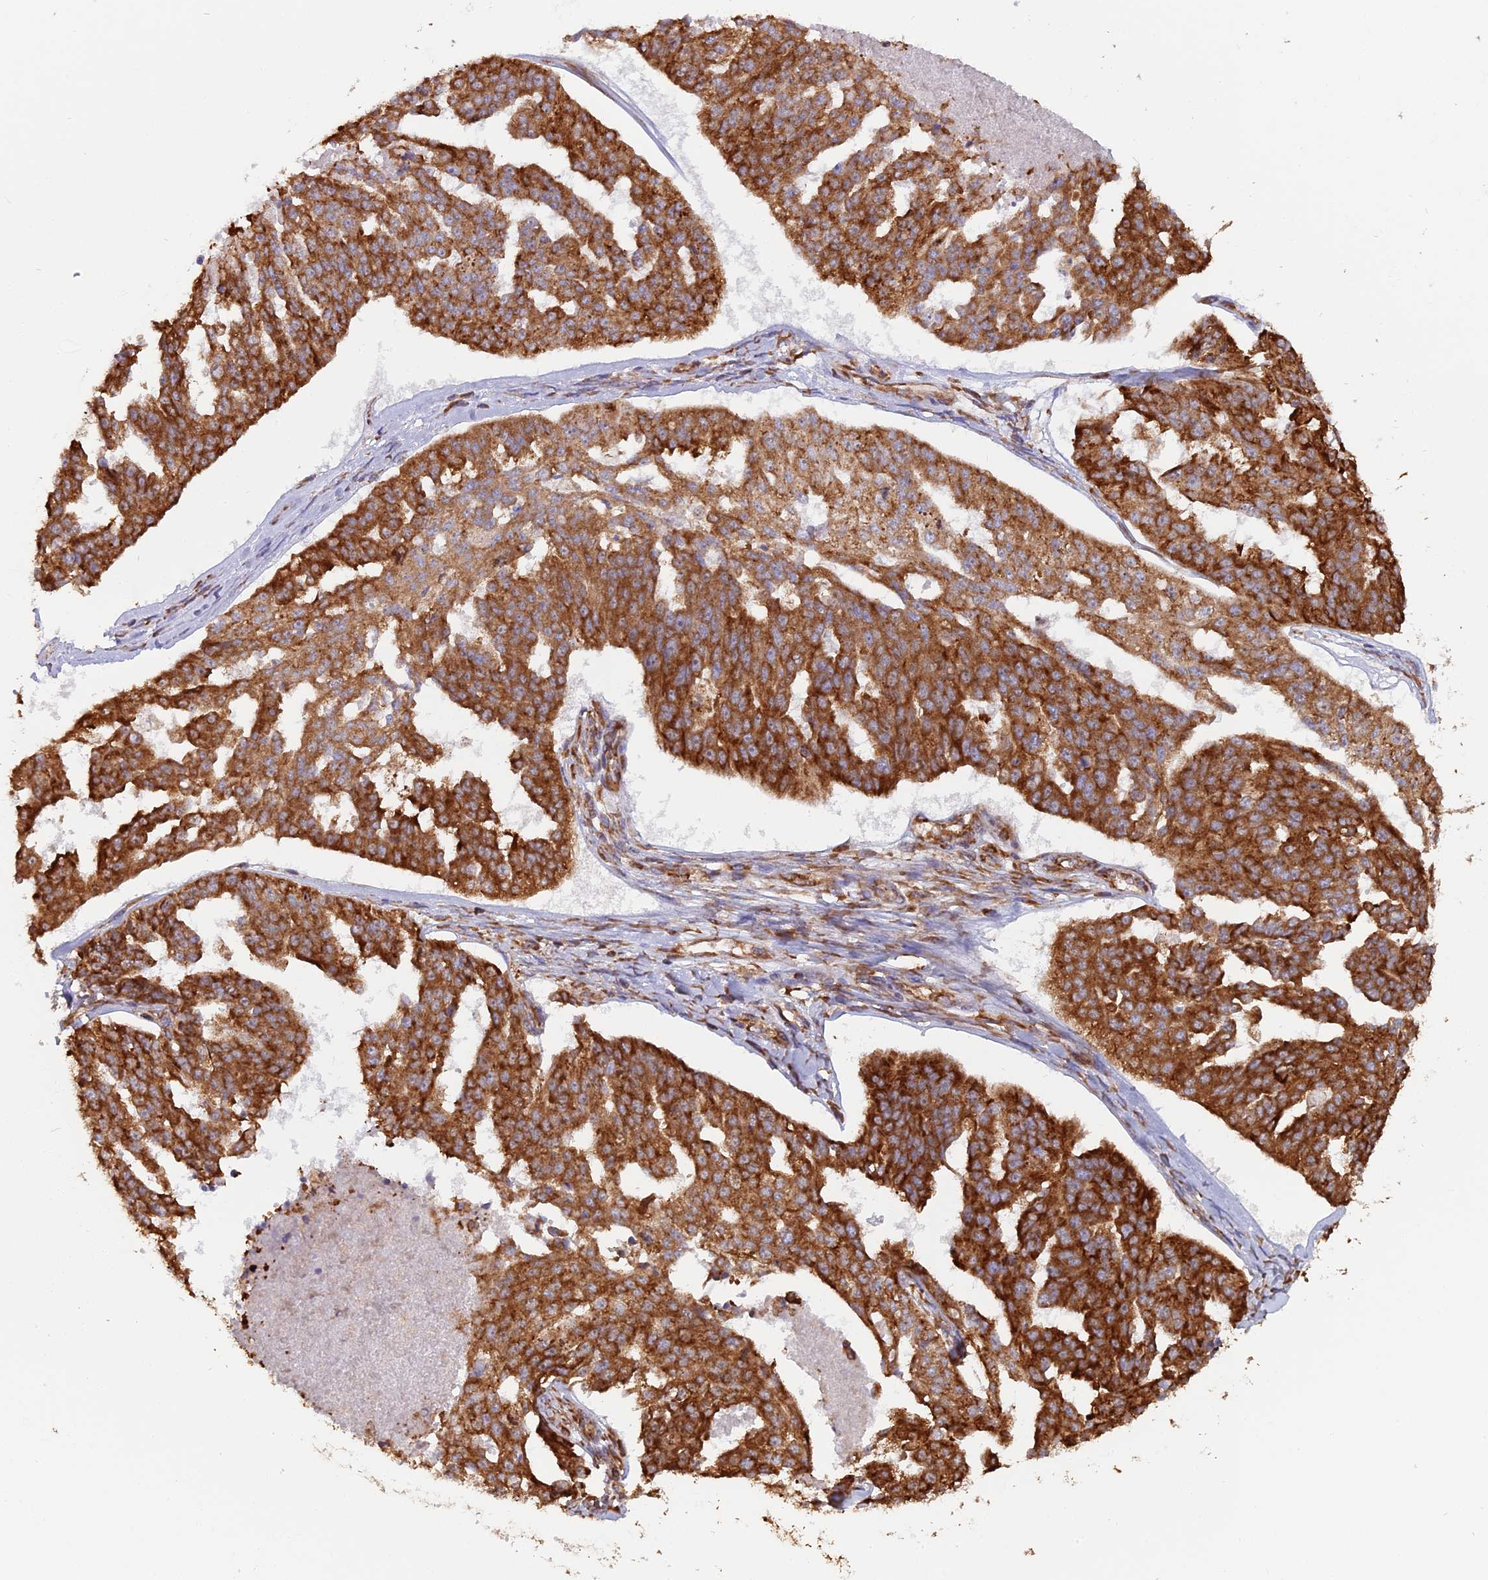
{"staining": {"intensity": "strong", "quantity": ">75%", "location": "cytoplasmic/membranous"}, "tissue": "ovarian cancer", "cell_type": "Tumor cells", "image_type": "cancer", "snomed": [{"axis": "morphology", "description": "Cystadenocarcinoma, serous, NOS"}, {"axis": "topography", "description": "Ovary"}], "caption": "IHC of human ovarian serous cystadenocarcinoma reveals high levels of strong cytoplasmic/membranous expression in about >75% of tumor cells. The staining was performed using DAB (3,3'-diaminobenzidine), with brown indicating positive protein expression. Nuclei are stained blue with hematoxylin.", "gene": "RPL26", "patient": {"sex": "female", "age": 58}}